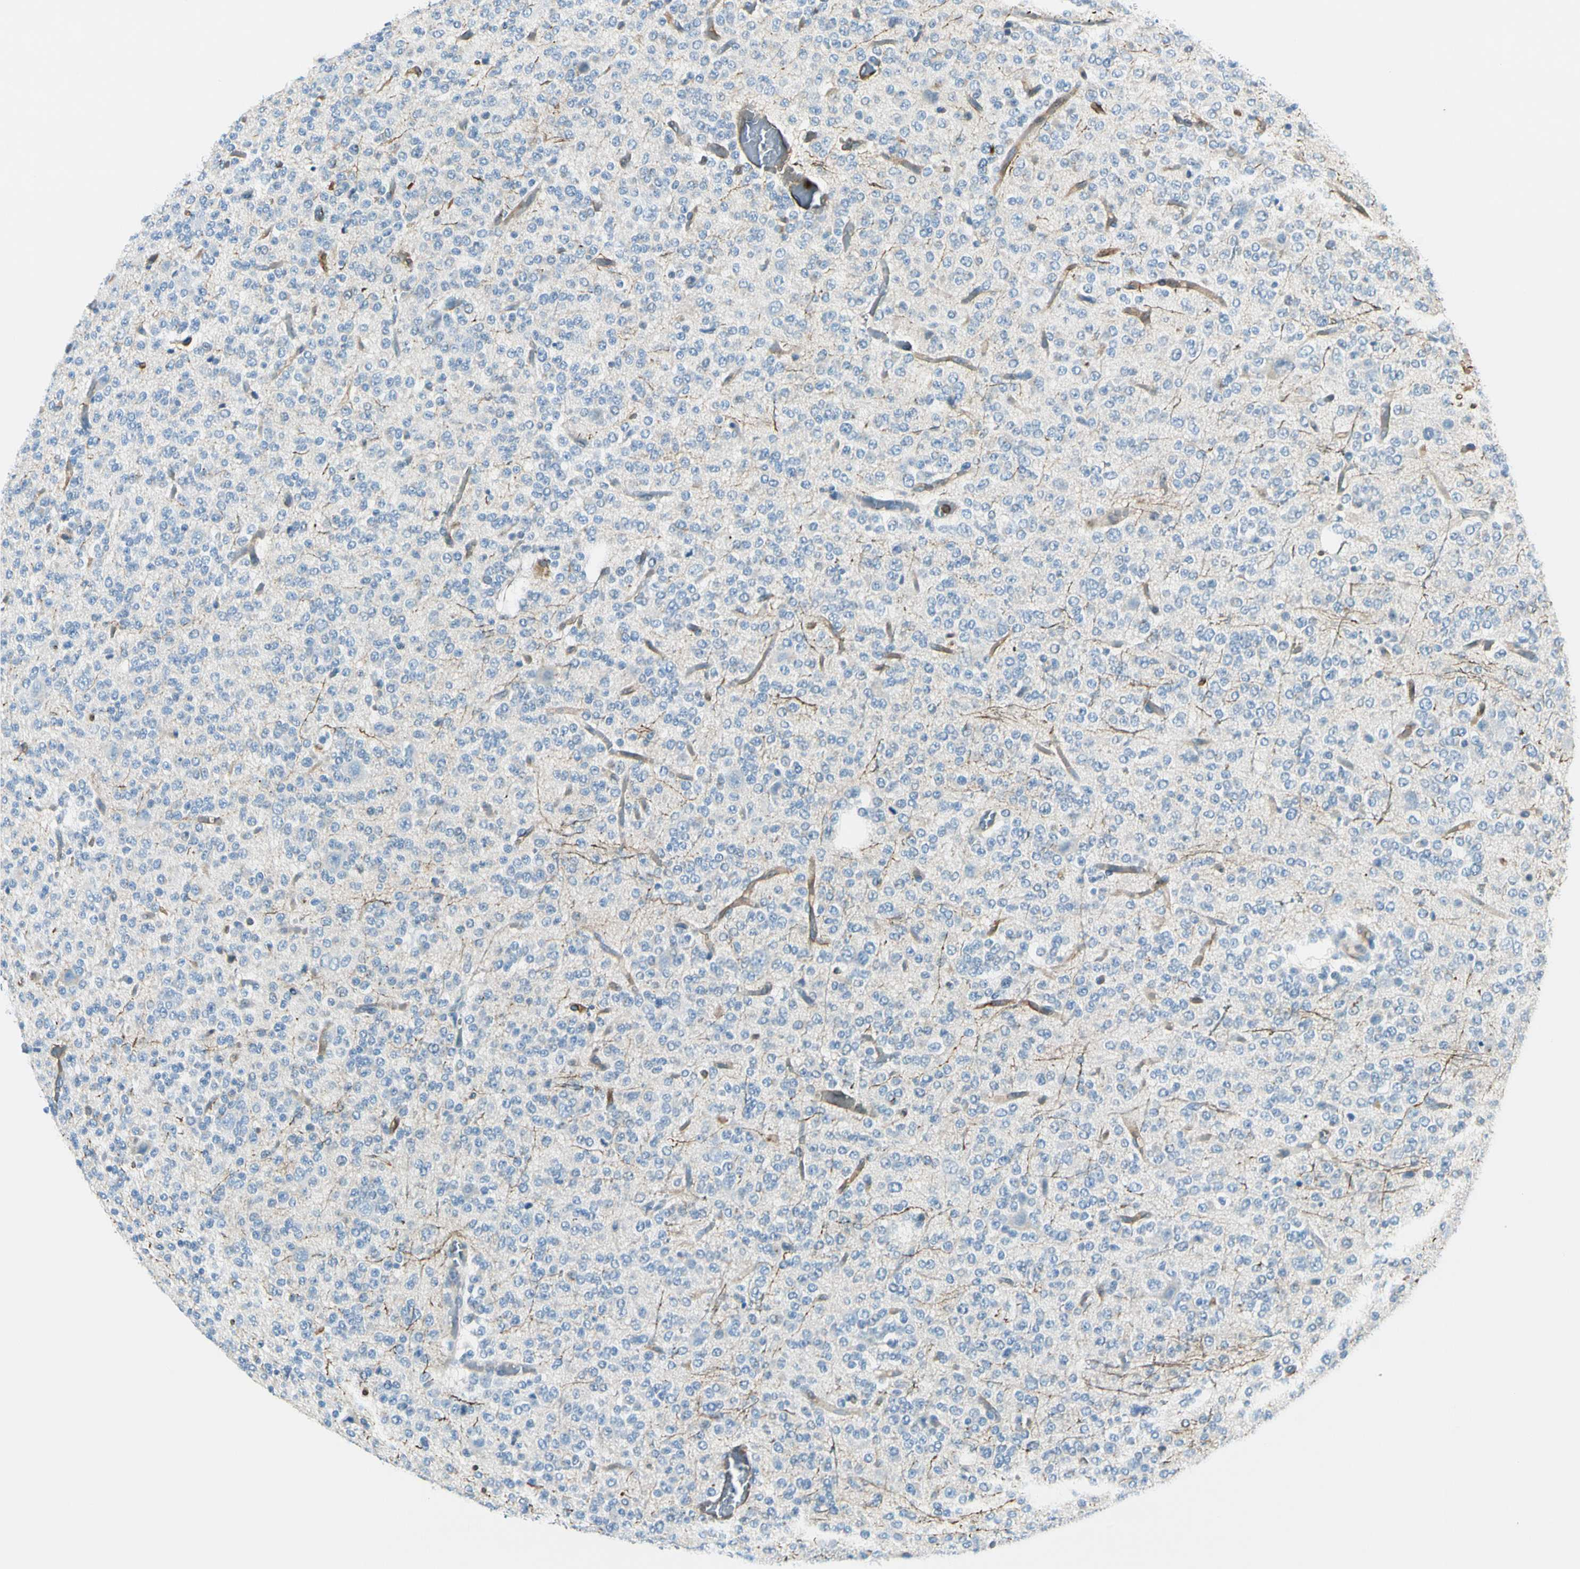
{"staining": {"intensity": "negative", "quantity": "none", "location": "none"}, "tissue": "glioma", "cell_type": "Tumor cells", "image_type": "cancer", "snomed": [{"axis": "morphology", "description": "Glioma, malignant, Low grade"}, {"axis": "topography", "description": "Brain"}], "caption": "Immunohistochemistry (IHC) photomicrograph of neoplastic tissue: human malignant glioma (low-grade) stained with DAB shows no significant protein expression in tumor cells. Brightfield microscopy of IHC stained with DAB (brown) and hematoxylin (blue), captured at high magnification.", "gene": "CD93", "patient": {"sex": "male", "age": 38}}